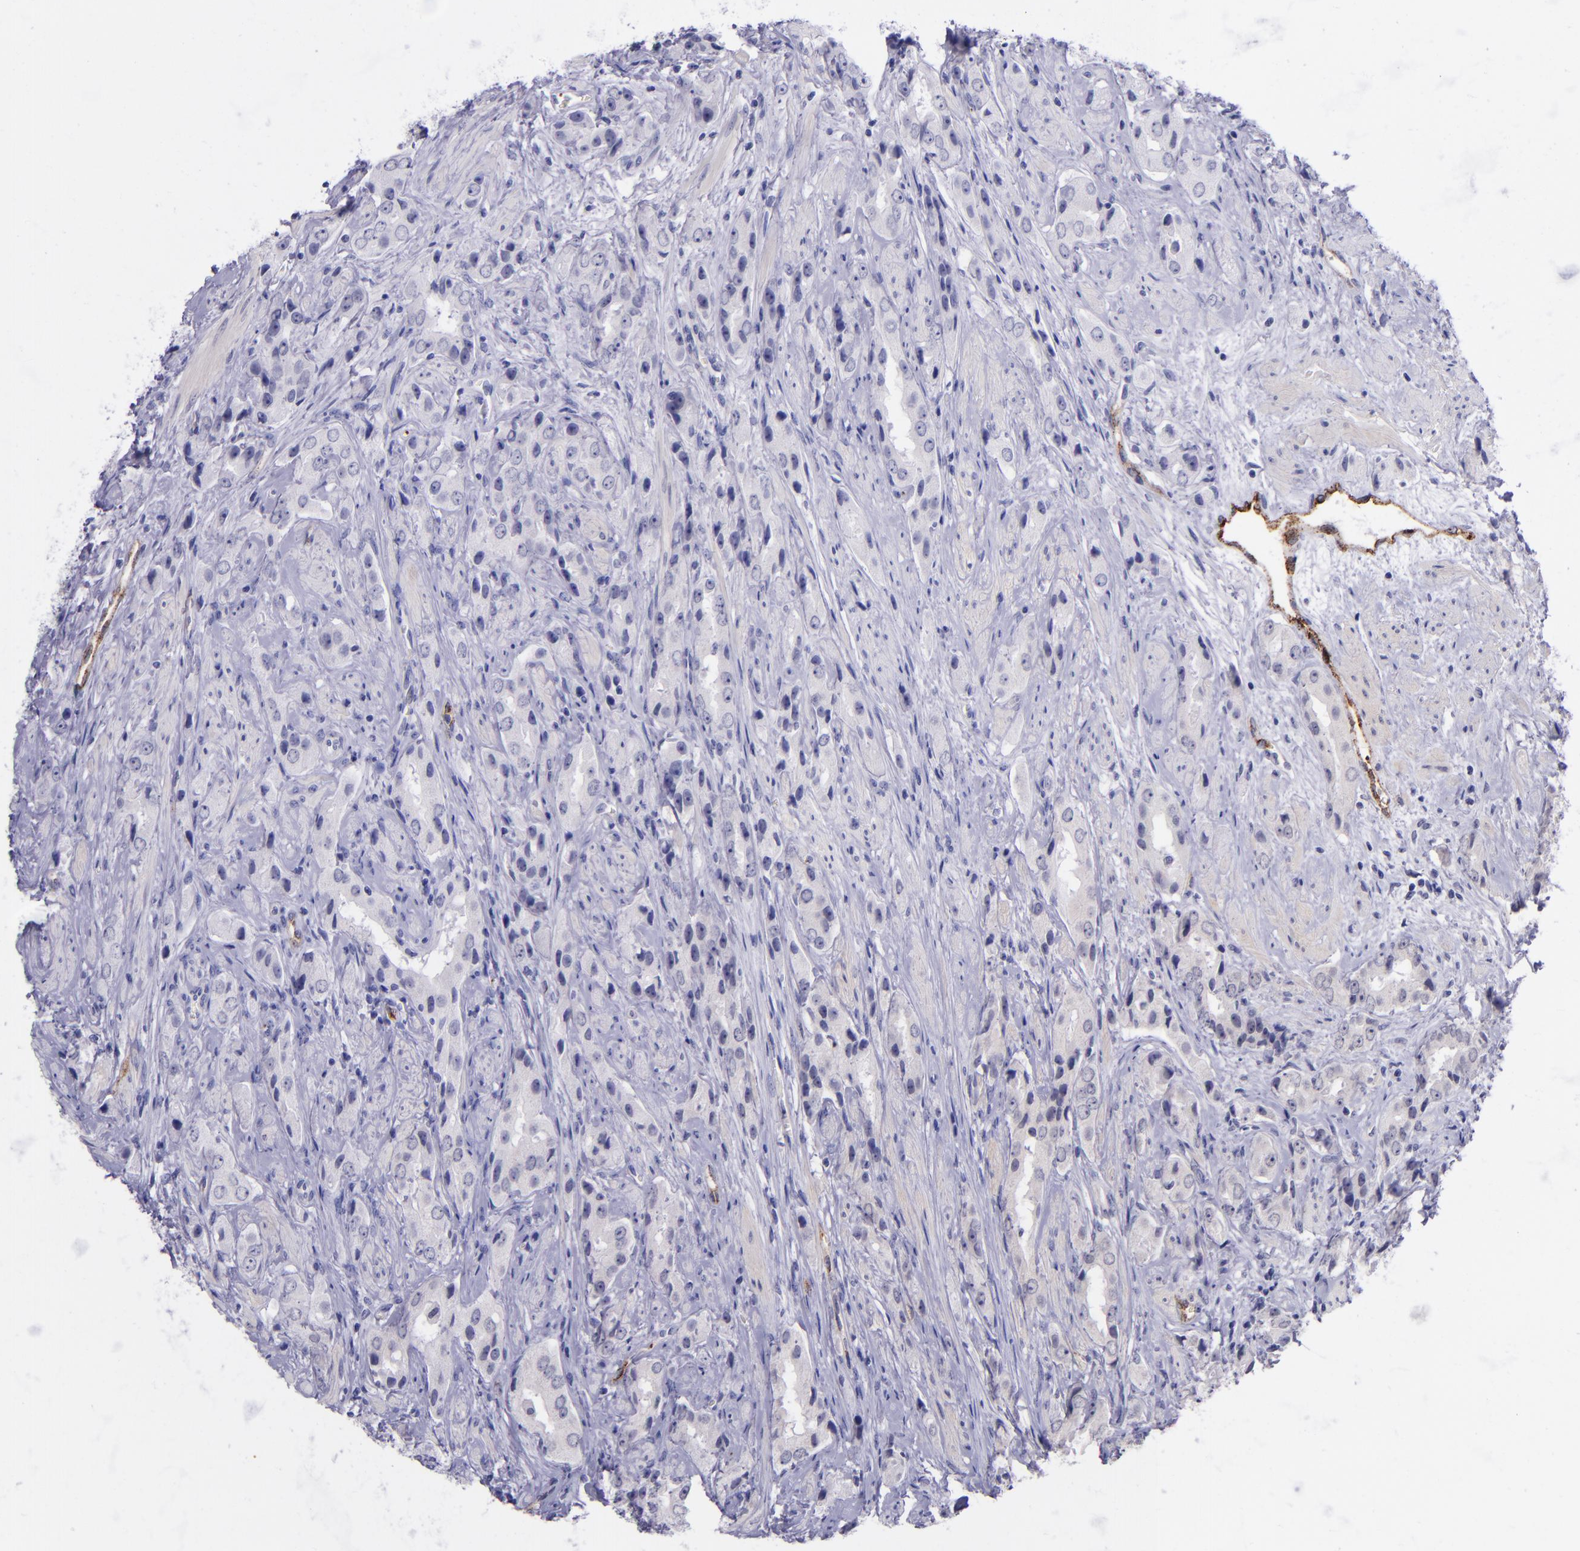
{"staining": {"intensity": "negative", "quantity": "none", "location": "none"}, "tissue": "prostate cancer", "cell_type": "Tumor cells", "image_type": "cancer", "snomed": [{"axis": "morphology", "description": "Adenocarcinoma, Medium grade"}, {"axis": "topography", "description": "Prostate"}], "caption": "Prostate adenocarcinoma (medium-grade) was stained to show a protein in brown. There is no significant expression in tumor cells.", "gene": "SELE", "patient": {"sex": "male", "age": 53}}